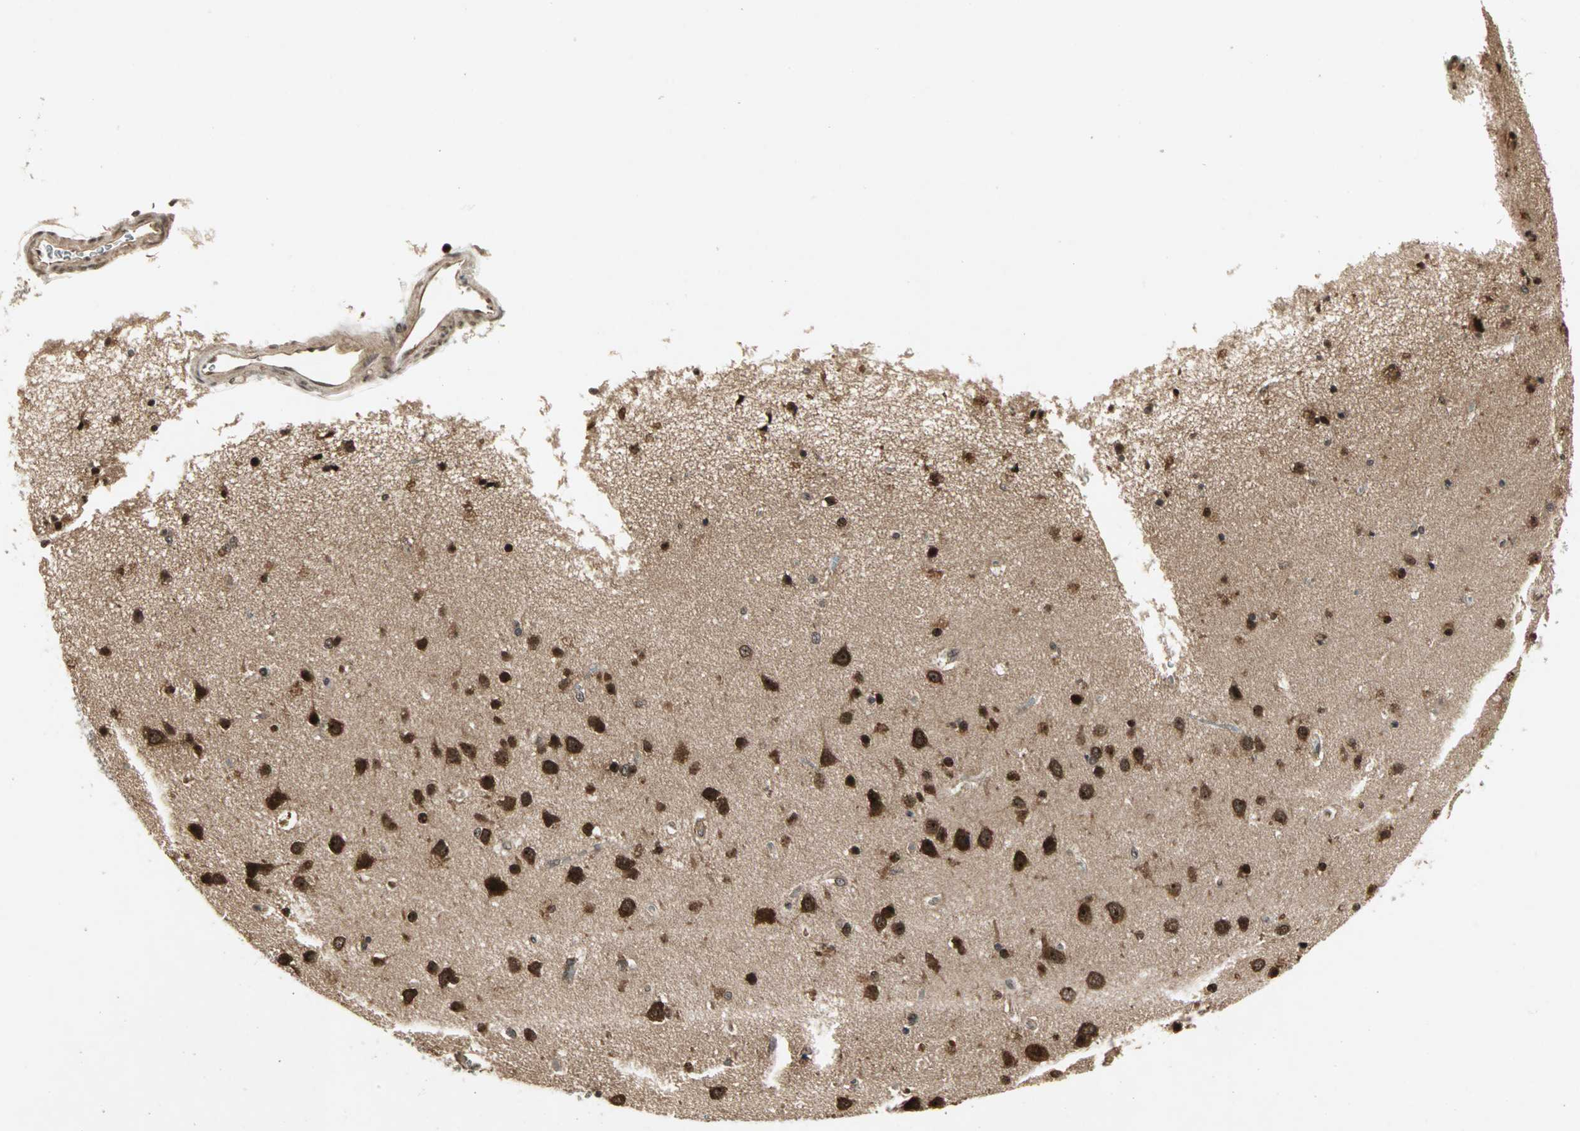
{"staining": {"intensity": "moderate", "quantity": ">75%", "location": "cytoplasmic/membranous,nuclear"}, "tissue": "cerebral cortex", "cell_type": "Endothelial cells", "image_type": "normal", "snomed": [{"axis": "morphology", "description": "Normal tissue, NOS"}, {"axis": "topography", "description": "Cerebral cortex"}], "caption": "Endothelial cells reveal medium levels of moderate cytoplasmic/membranous,nuclear expression in approximately >75% of cells in normal cerebral cortex.", "gene": "CSNK2B", "patient": {"sex": "female", "age": 54}}